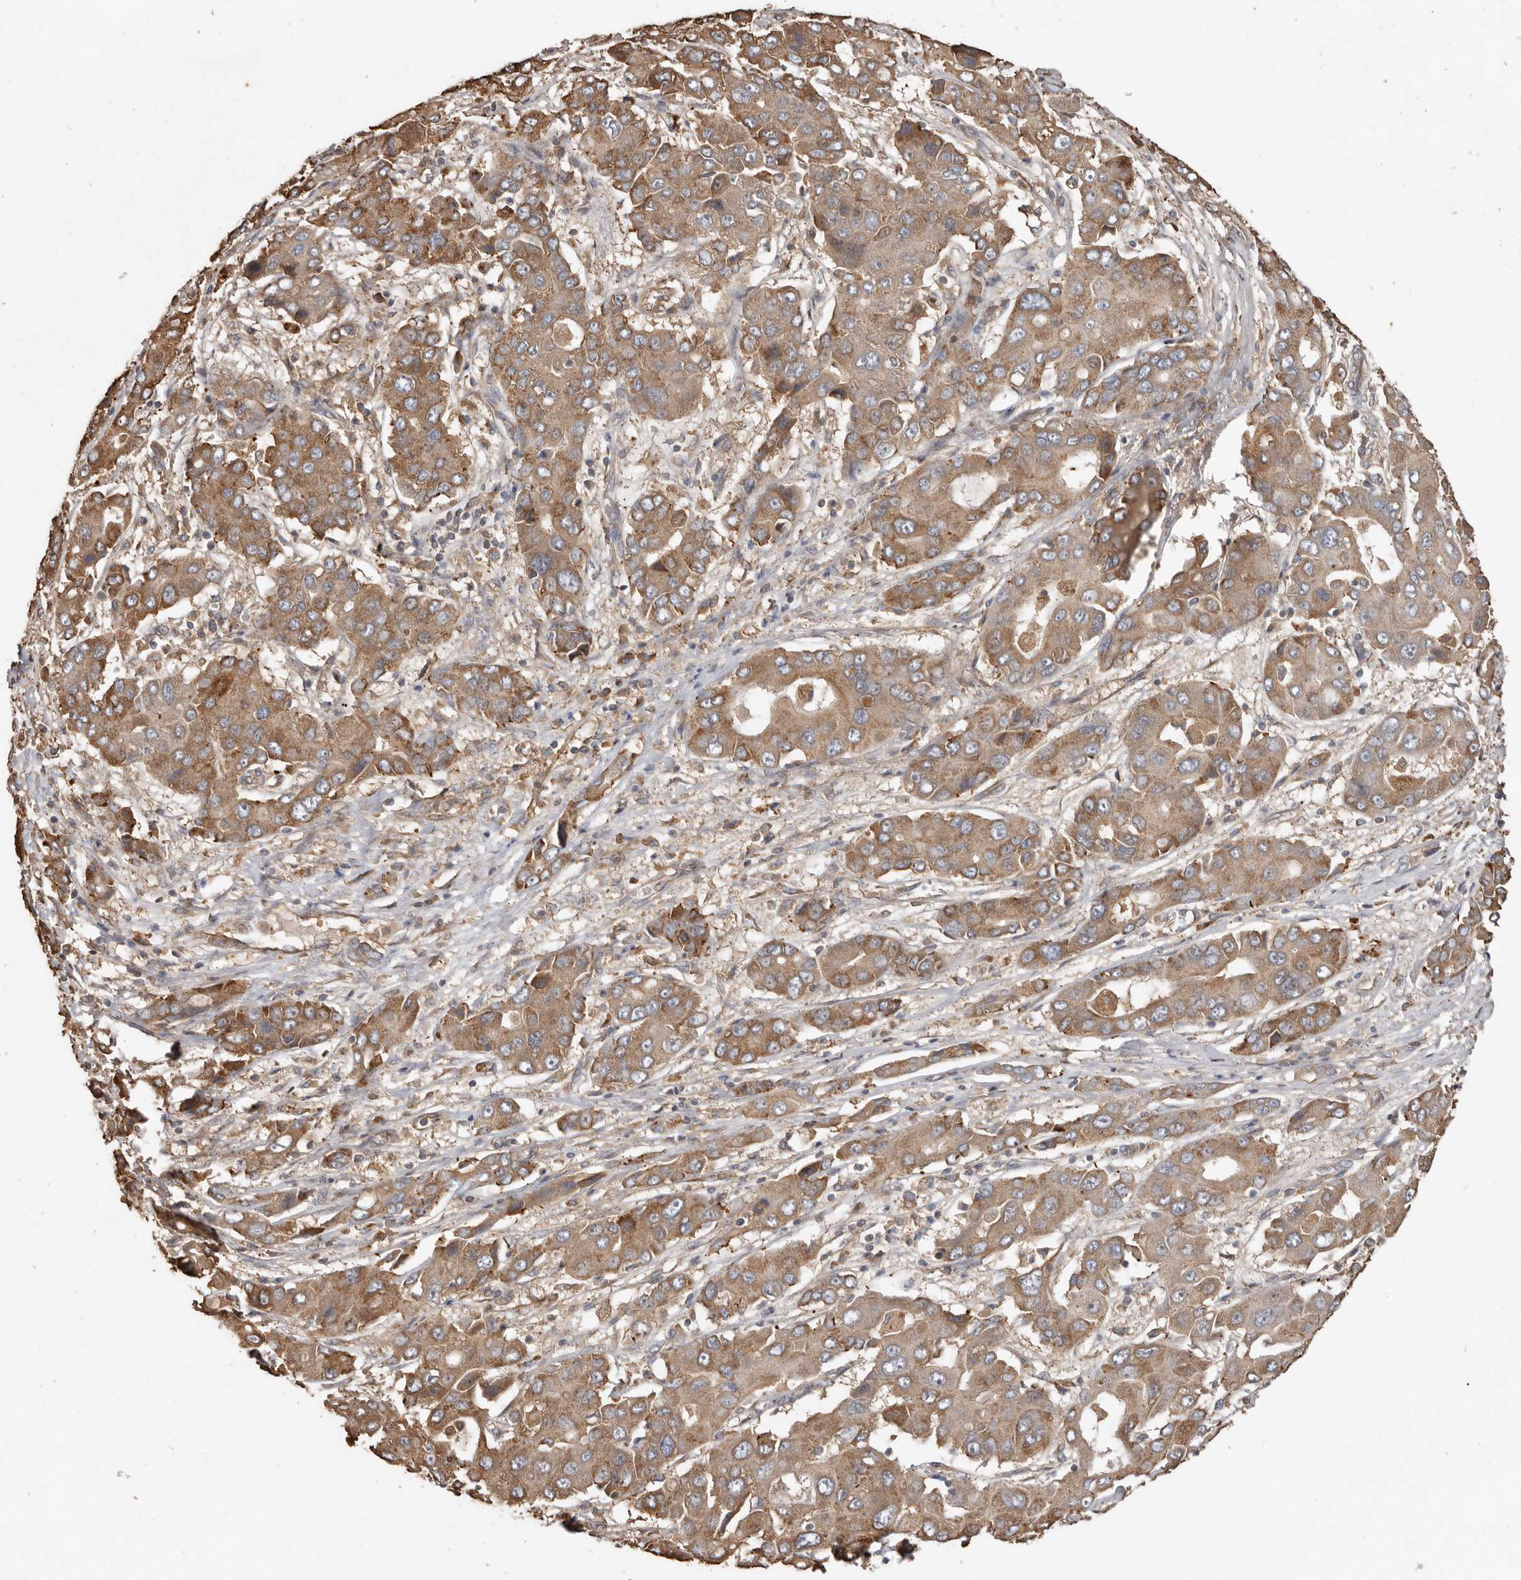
{"staining": {"intensity": "moderate", "quantity": ">75%", "location": "cytoplasmic/membranous"}, "tissue": "liver cancer", "cell_type": "Tumor cells", "image_type": "cancer", "snomed": [{"axis": "morphology", "description": "Cholangiocarcinoma"}, {"axis": "topography", "description": "Liver"}], "caption": "Moderate cytoplasmic/membranous protein positivity is seen in about >75% of tumor cells in liver cancer.", "gene": "FLCN", "patient": {"sex": "male", "age": 67}}